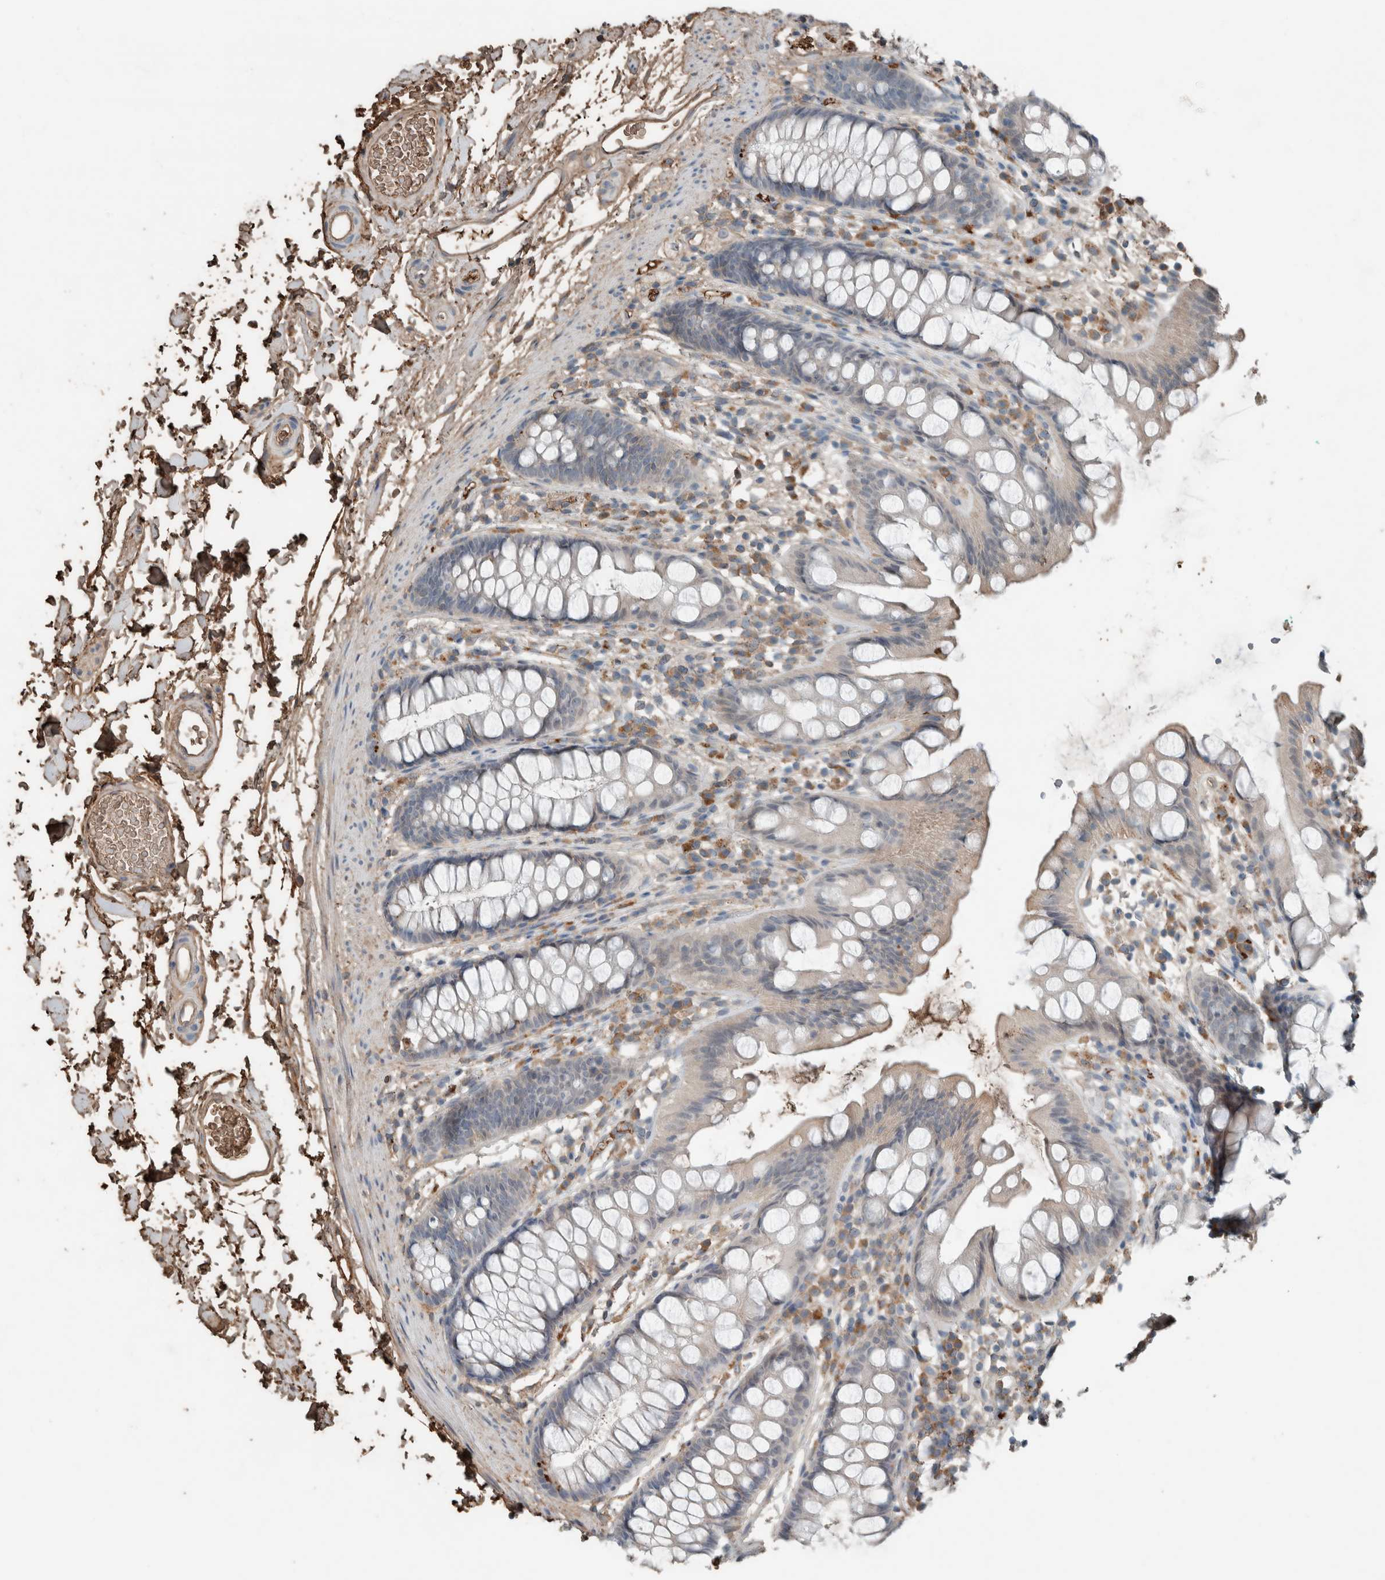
{"staining": {"intensity": "weak", "quantity": "25%-75%", "location": "cytoplasmic/membranous"}, "tissue": "rectum", "cell_type": "Glandular cells", "image_type": "normal", "snomed": [{"axis": "morphology", "description": "Normal tissue, NOS"}, {"axis": "topography", "description": "Rectum"}], "caption": "Immunohistochemical staining of unremarkable rectum exhibits low levels of weak cytoplasmic/membranous positivity in approximately 25%-75% of glandular cells. (DAB = brown stain, brightfield microscopy at high magnification).", "gene": "USP34", "patient": {"sex": "female", "age": 65}}